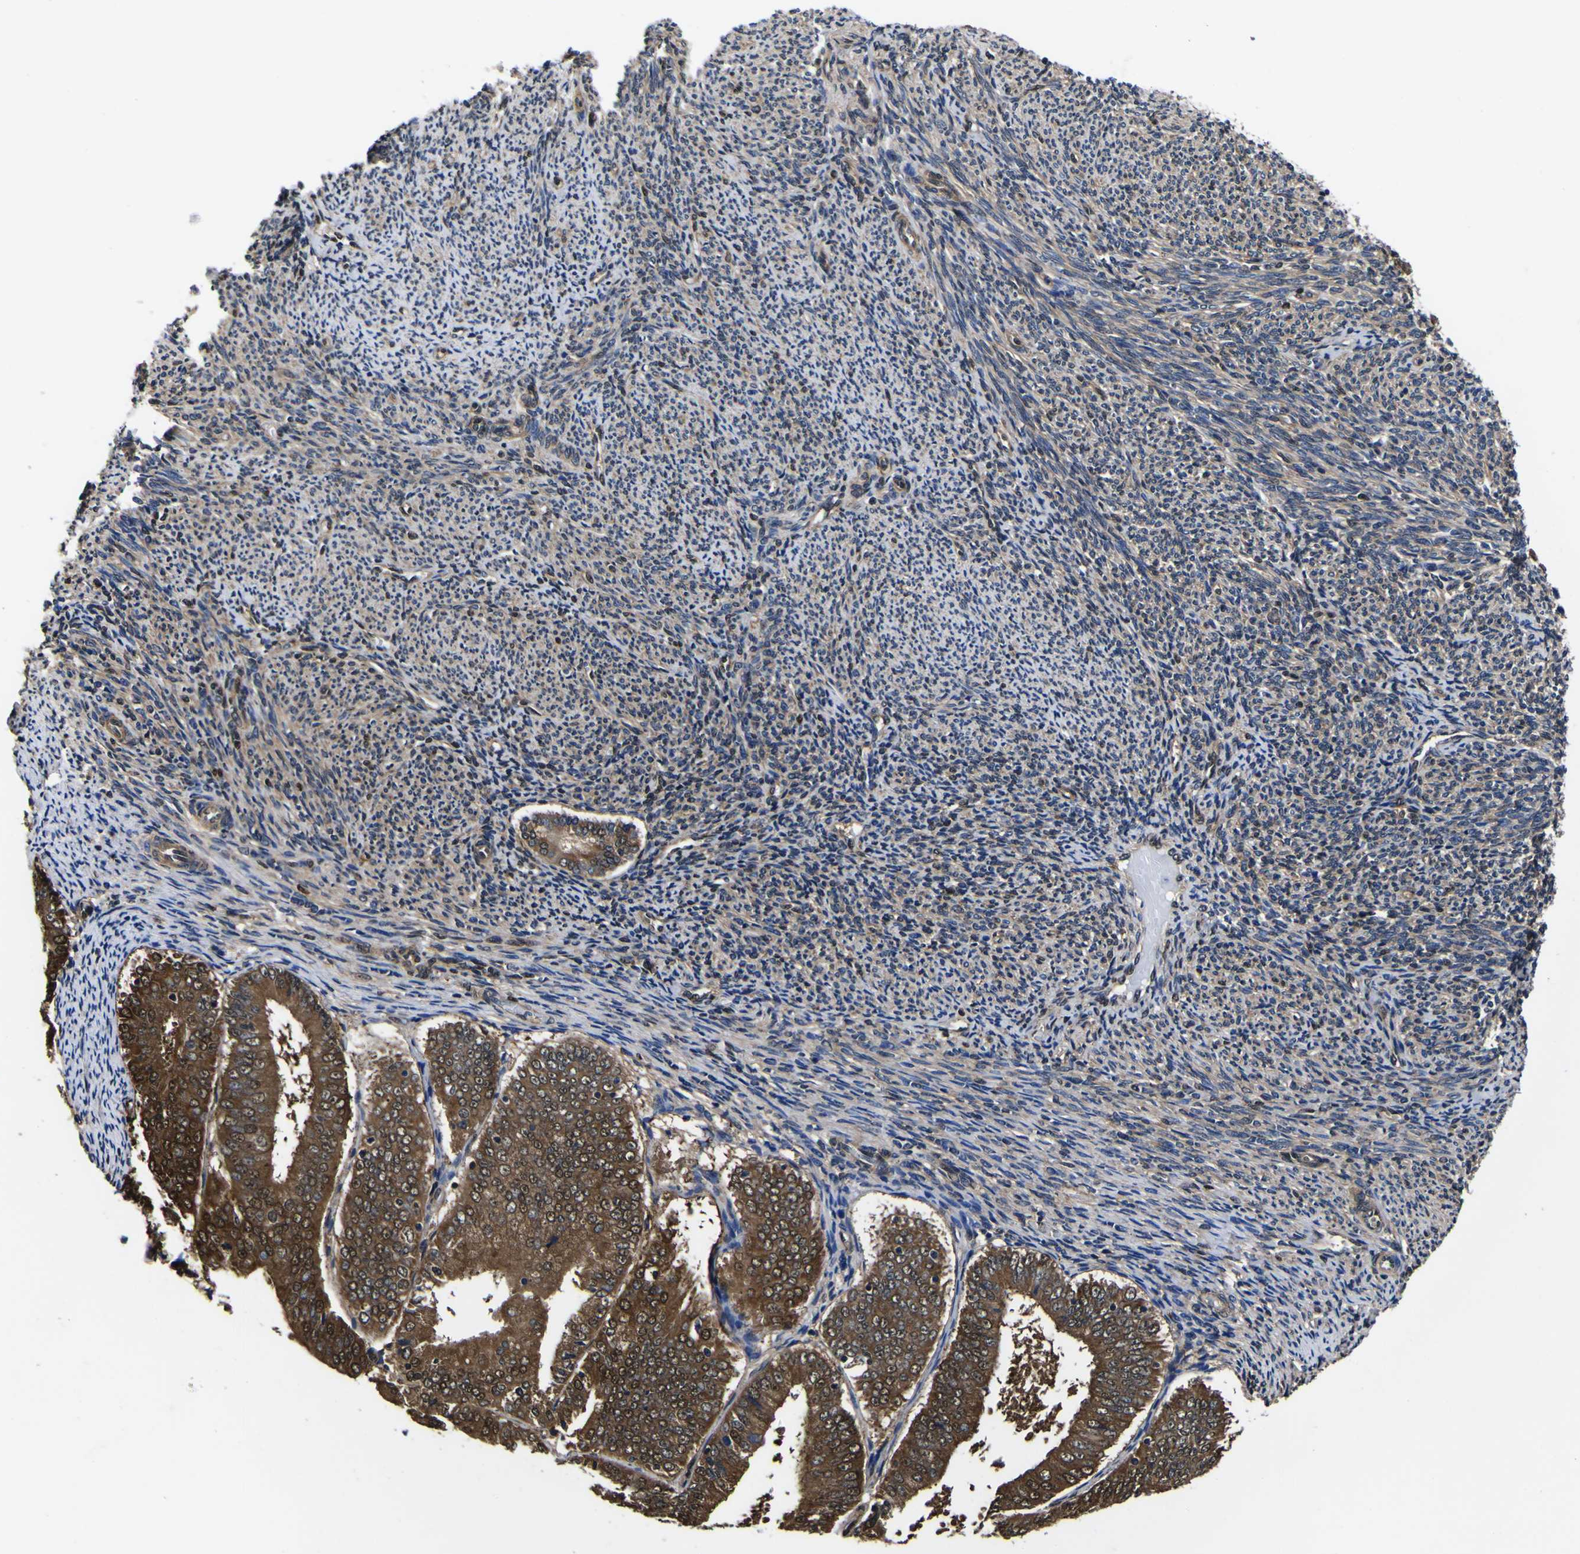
{"staining": {"intensity": "strong", "quantity": ">75%", "location": "cytoplasmic/membranous,nuclear"}, "tissue": "endometrial cancer", "cell_type": "Tumor cells", "image_type": "cancer", "snomed": [{"axis": "morphology", "description": "Adenocarcinoma, NOS"}, {"axis": "topography", "description": "Endometrium"}], "caption": "Endometrial cancer was stained to show a protein in brown. There is high levels of strong cytoplasmic/membranous and nuclear positivity in about >75% of tumor cells. (Stains: DAB in brown, nuclei in blue, Microscopy: brightfield microscopy at high magnification).", "gene": "FAM110B", "patient": {"sex": "female", "age": 63}}